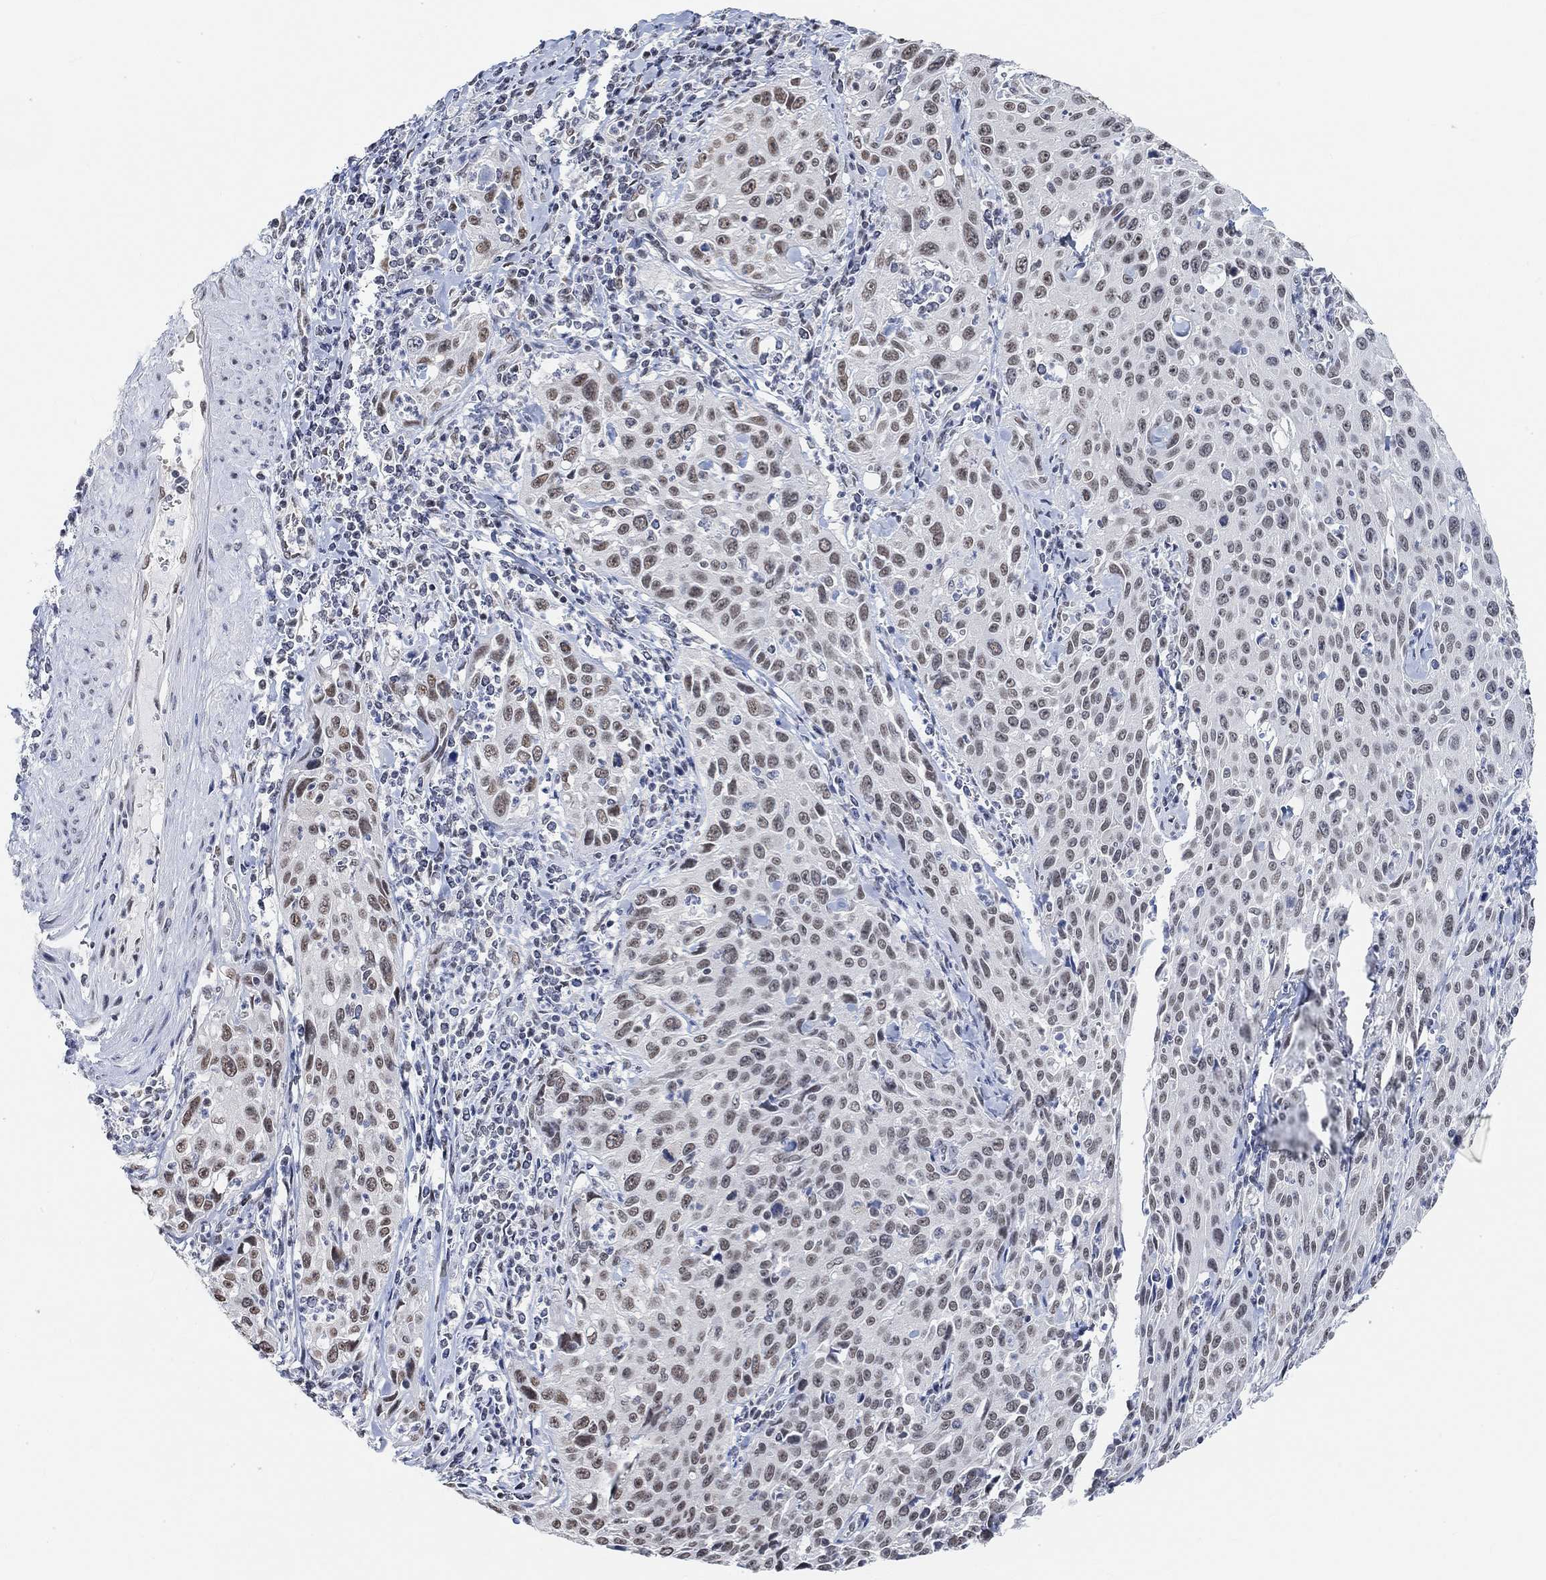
{"staining": {"intensity": "weak", "quantity": ">75%", "location": "nuclear"}, "tissue": "cervical cancer", "cell_type": "Tumor cells", "image_type": "cancer", "snomed": [{"axis": "morphology", "description": "Squamous cell carcinoma, NOS"}, {"axis": "topography", "description": "Cervix"}], "caption": "This is a histology image of immunohistochemistry (IHC) staining of cervical squamous cell carcinoma, which shows weak expression in the nuclear of tumor cells.", "gene": "PURG", "patient": {"sex": "female", "age": 26}}